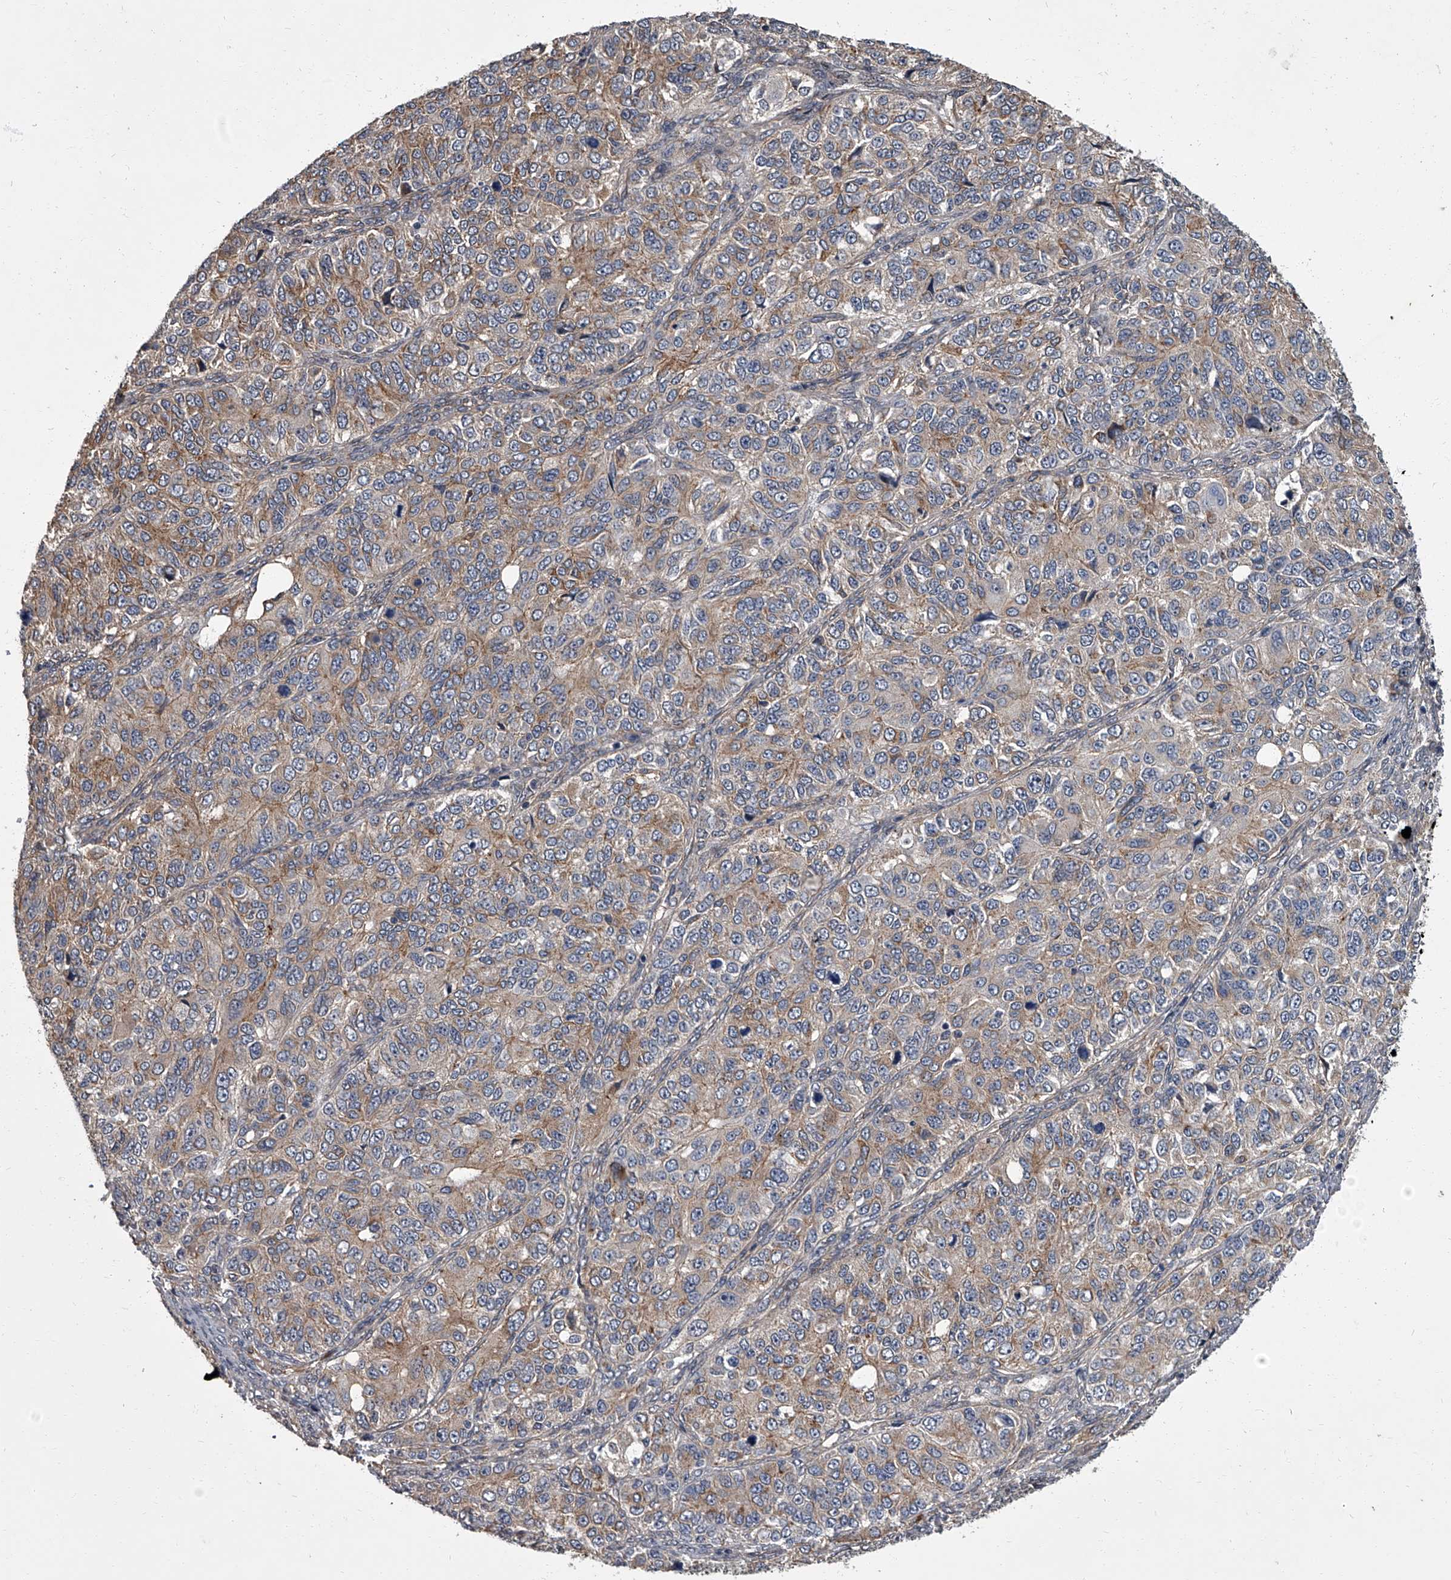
{"staining": {"intensity": "moderate", "quantity": "25%-75%", "location": "cytoplasmic/membranous"}, "tissue": "ovarian cancer", "cell_type": "Tumor cells", "image_type": "cancer", "snomed": [{"axis": "morphology", "description": "Carcinoma, endometroid"}, {"axis": "topography", "description": "Ovary"}], "caption": "An IHC image of tumor tissue is shown. Protein staining in brown highlights moderate cytoplasmic/membranous positivity in ovarian endometroid carcinoma within tumor cells.", "gene": "SIRT4", "patient": {"sex": "female", "age": 51}}